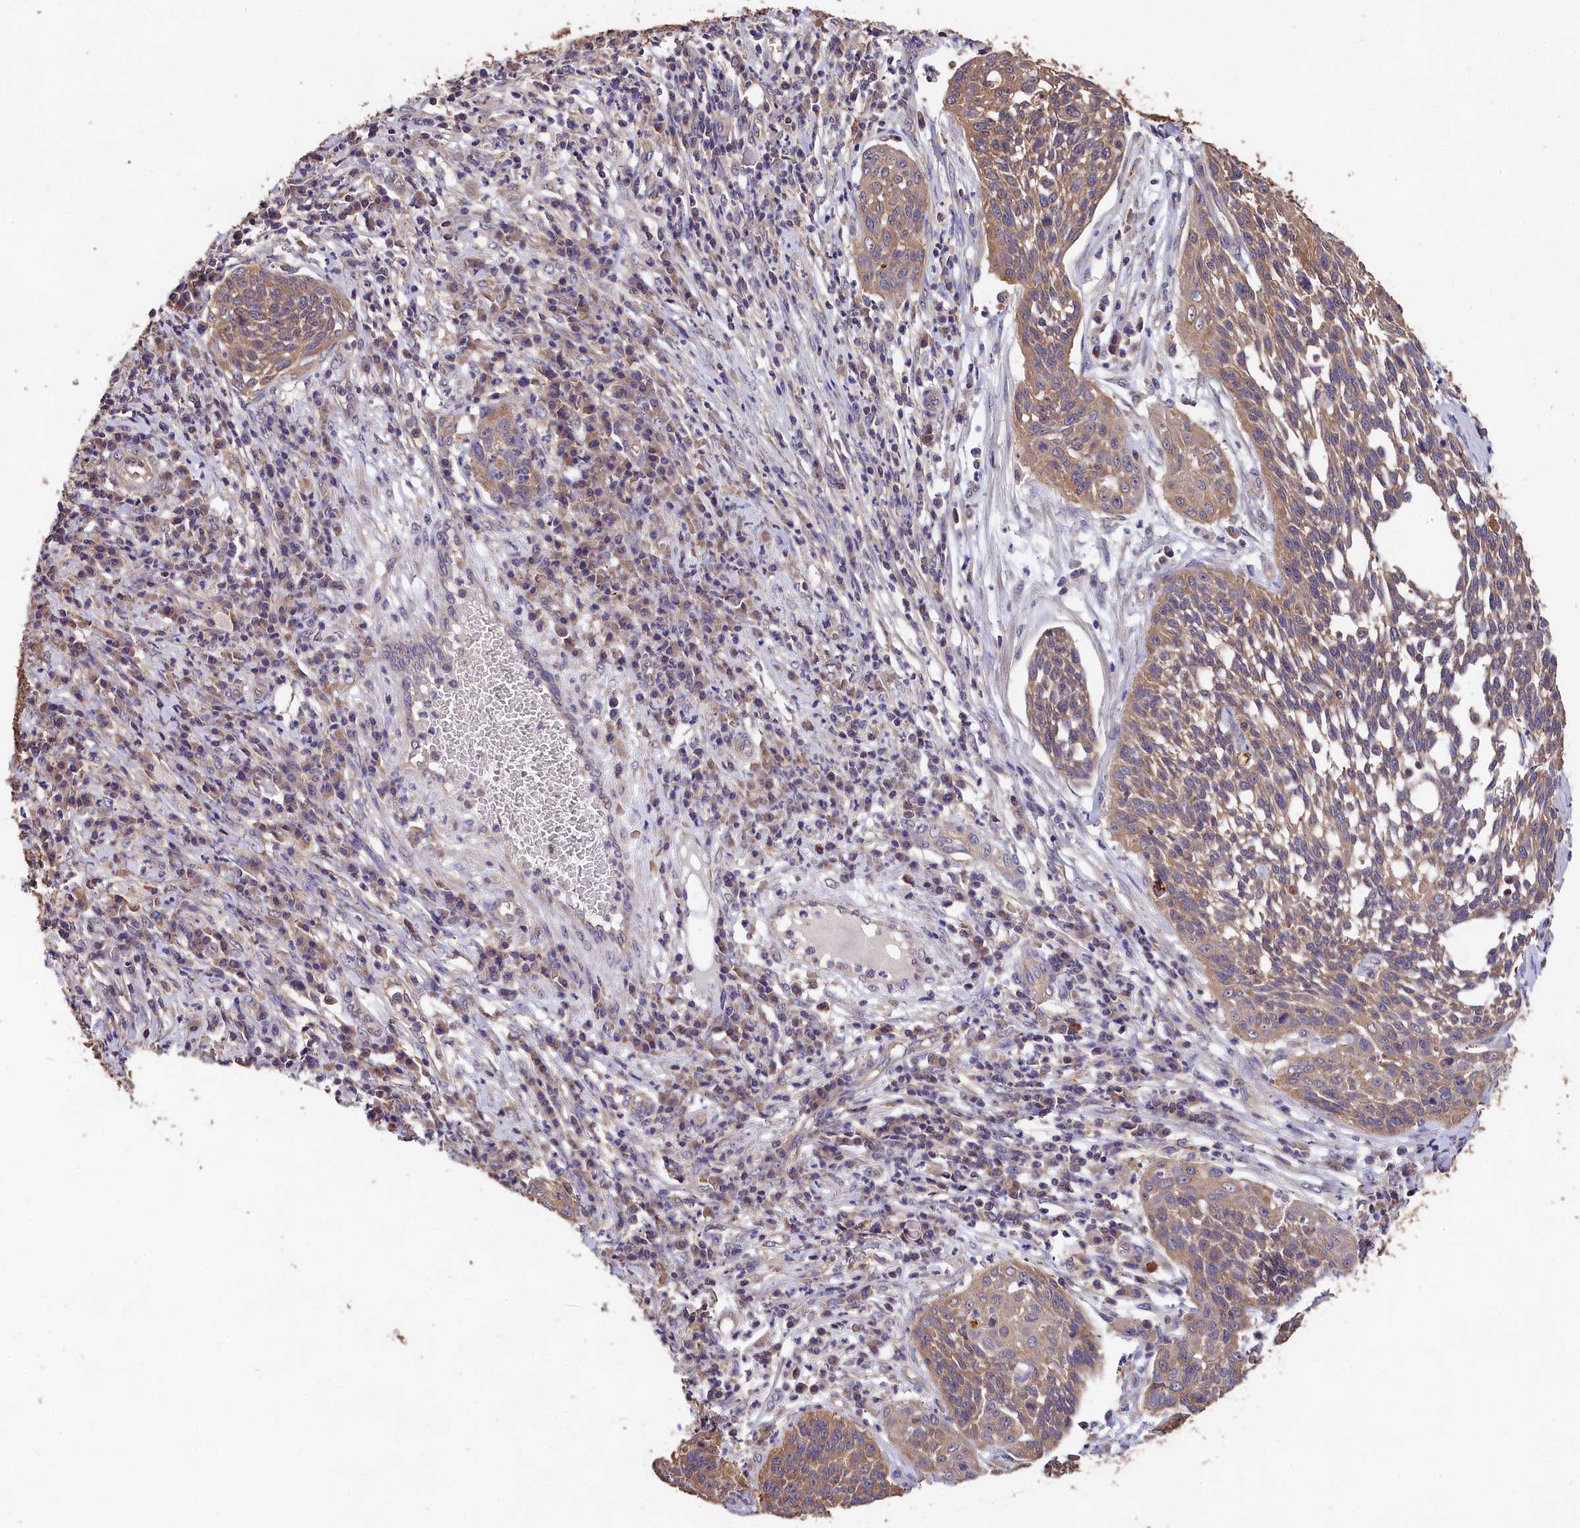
{"staining": {"intensity": "moderate", "quantity": ">75%", "location": "cytoplasmic/membranous"}, "tissue": "cervical cancer", "cell_type": "Tumor cells", "image_type": "cancer", "snomed": [{"axis": "morphology", "description": "Squamous cell carcinoma, NOS"}, {"axis": "topography", "description": "Cervix"}], "caption": "A brown stain shows moderate cytoplasmic/membranous positivity of a protein in human squamous cell carcinoma (cervical) tumor cells. (Brightfield microscopy of DAB IHC at high magnification).", "gene": "OAS3", "patient": {"sex": "female", "age": 34}}